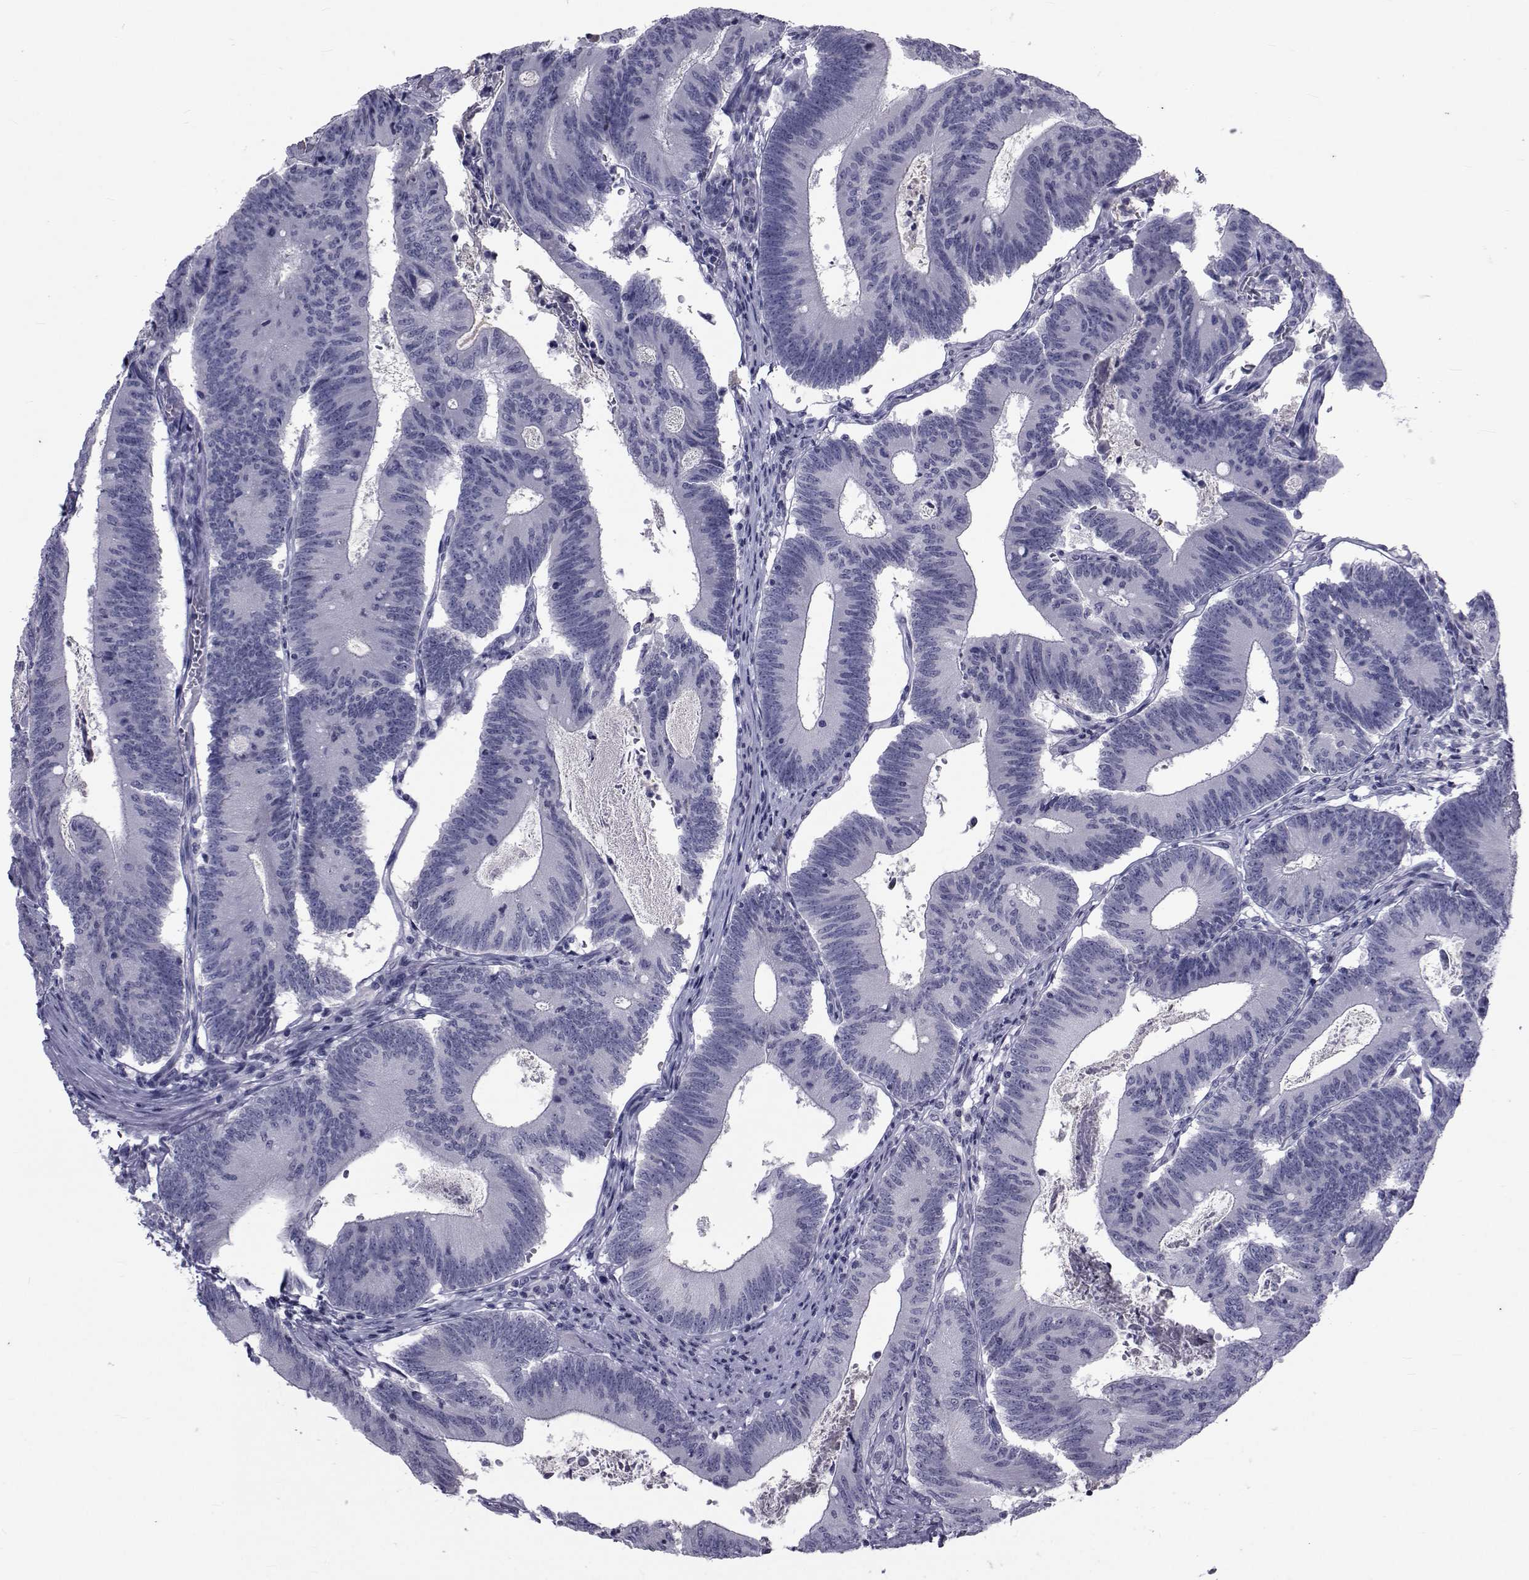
{"staining": {"intensity": "negative", "quantity": "none", "location": "none"}, "tissue": "colorectal cancer", "cell_type": "Tumor cells", "image_type": "cancer", "snomed": [{"axis": "morphology", "description": "Adenocarcinoma, NOS"}, {"axis": "topography", "description": "Colon"}], "caption": "Colorectal adenocarcinoma was stained to show a protein in brown. There is no significant staining in tumor cells.", "gene": "PAX2", "patient": {"sex": "female", "age": 70}}